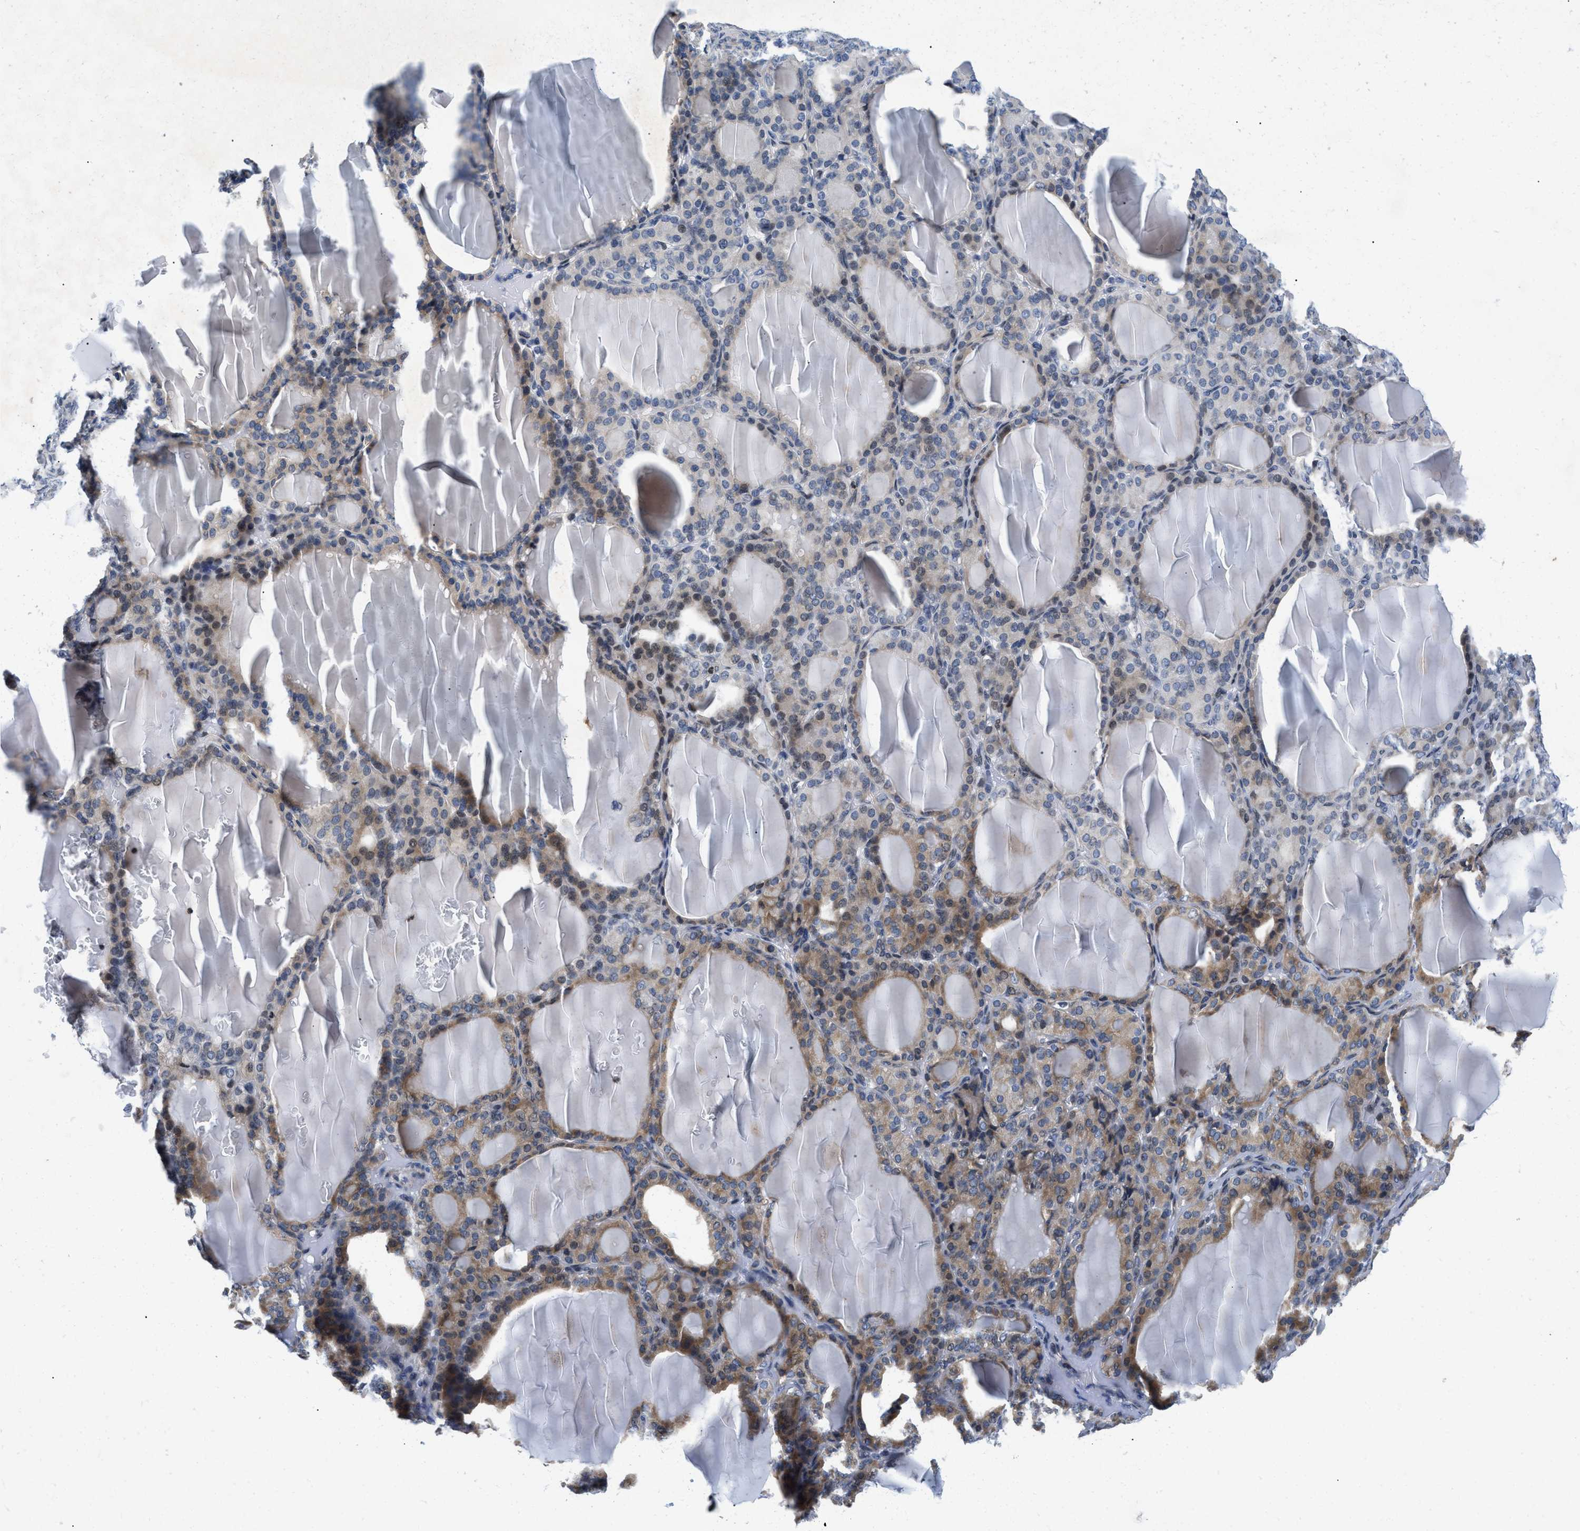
{"staining": {"intensity": "moderate", "quantity": "25%-75%", "location": "cytoplasmic/membranous"}, "tissue": "thyroid gland", "cell_type": "Glandular cells", "image_type": "normal", "snomed": [{"axis": "morphology", "description": "Normal tissue, NOS"}, {"axis": "topography", "description": "Thyroid gland"}], "caption": "Immunohistochemistry (DAB) staining of benign human thyroid gland reveals moderate cytoplasmic/membranous protein expression in about 25%-75% of glandular cells.", "gene": "IKBKE", "patient": {"sex": "female", "age": 28}}